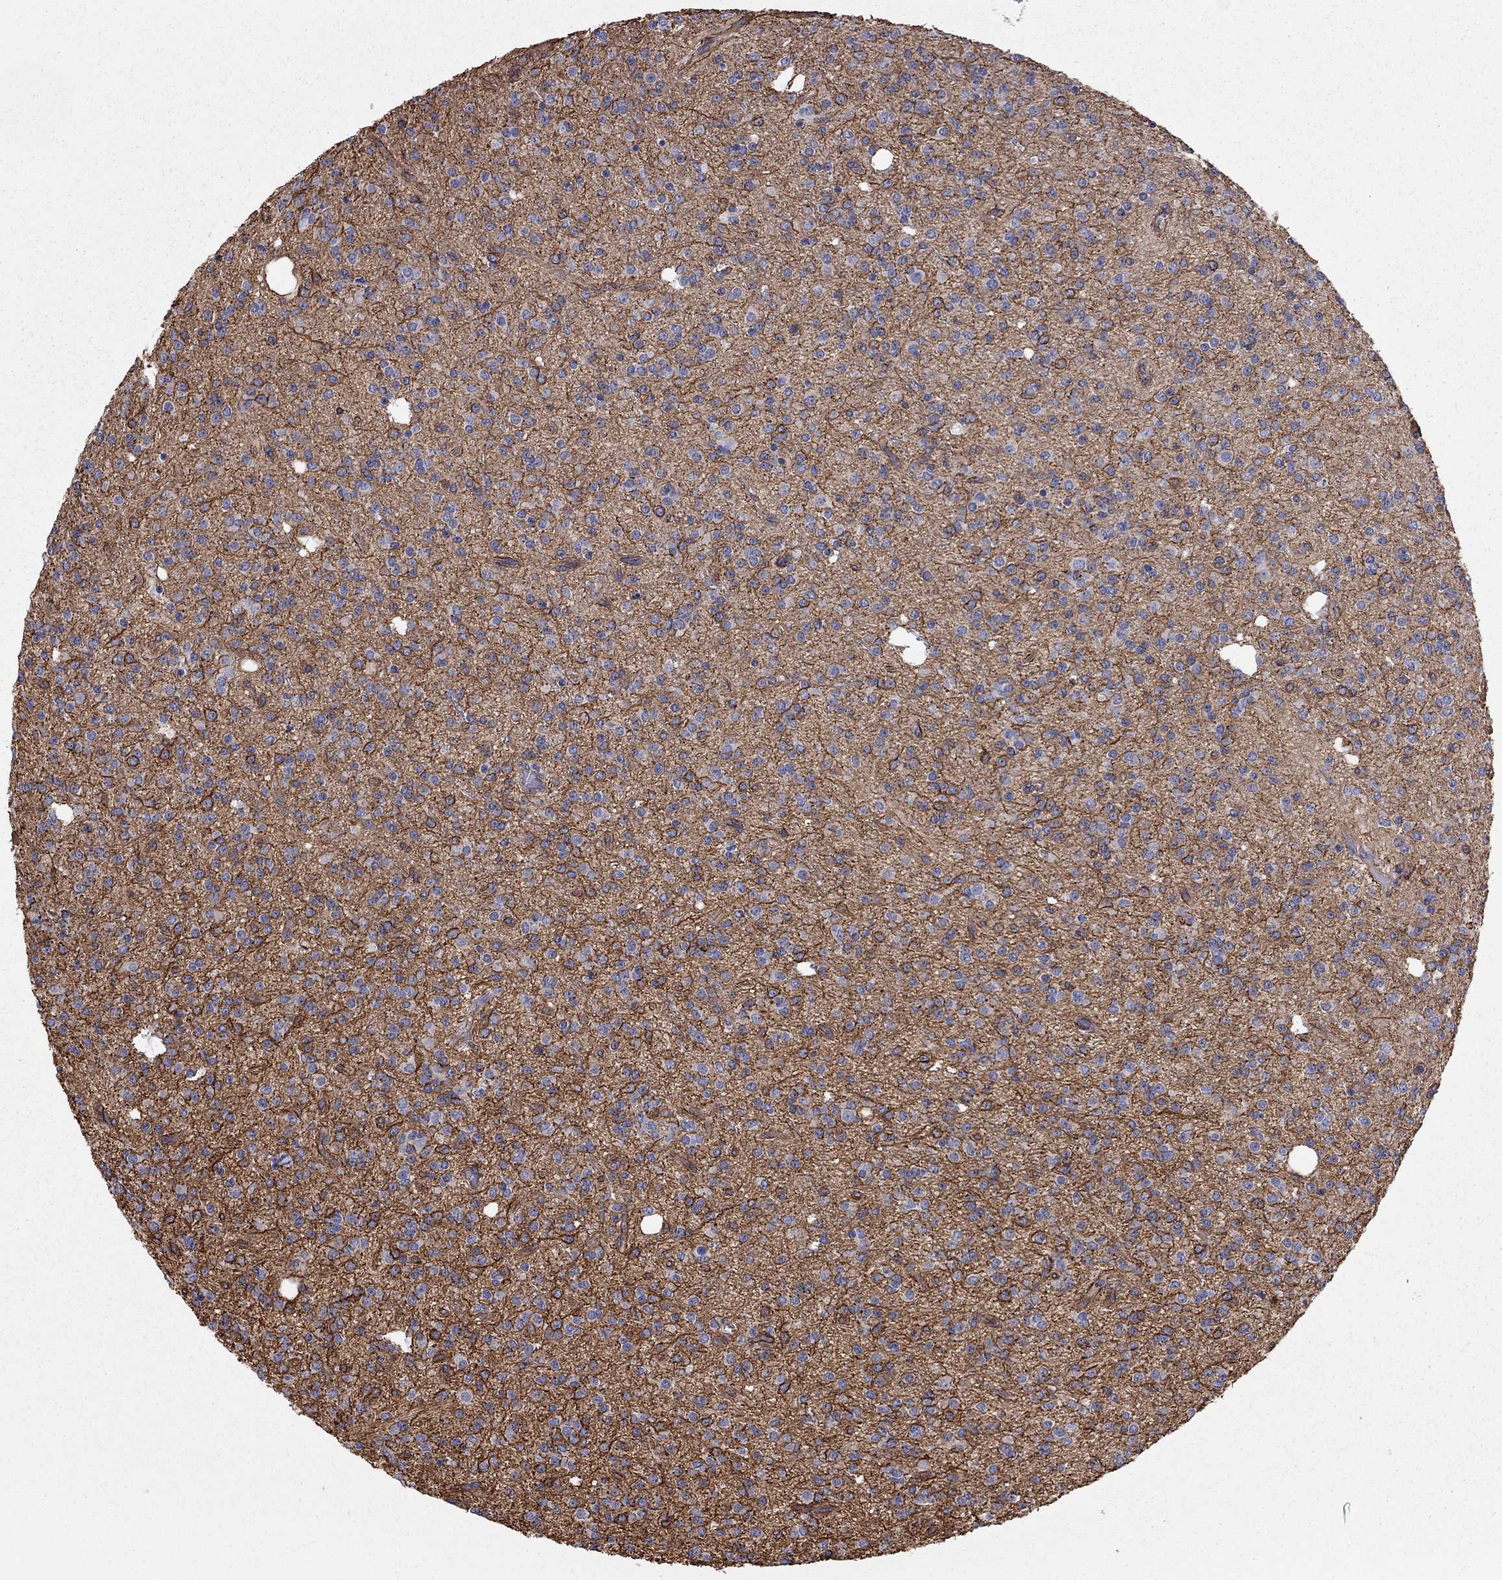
{"staining": {"intensity": "negative", "quantity": "none", "location": "none"}, "tissue": "glioma", "cell_type": "Tumor cells", "image_type": "cancer", "snomed": [{"axis": "morphology", "description": "Glioma, malignant, Low grade"}, {"axis": "topography", "description": "Brain"}], "caption": "Immunohistochemistry of human glioma exhibits no expression in tumor cells.", "gene": "BICDL2", "patient": {"sex": "male", "age": 27}}